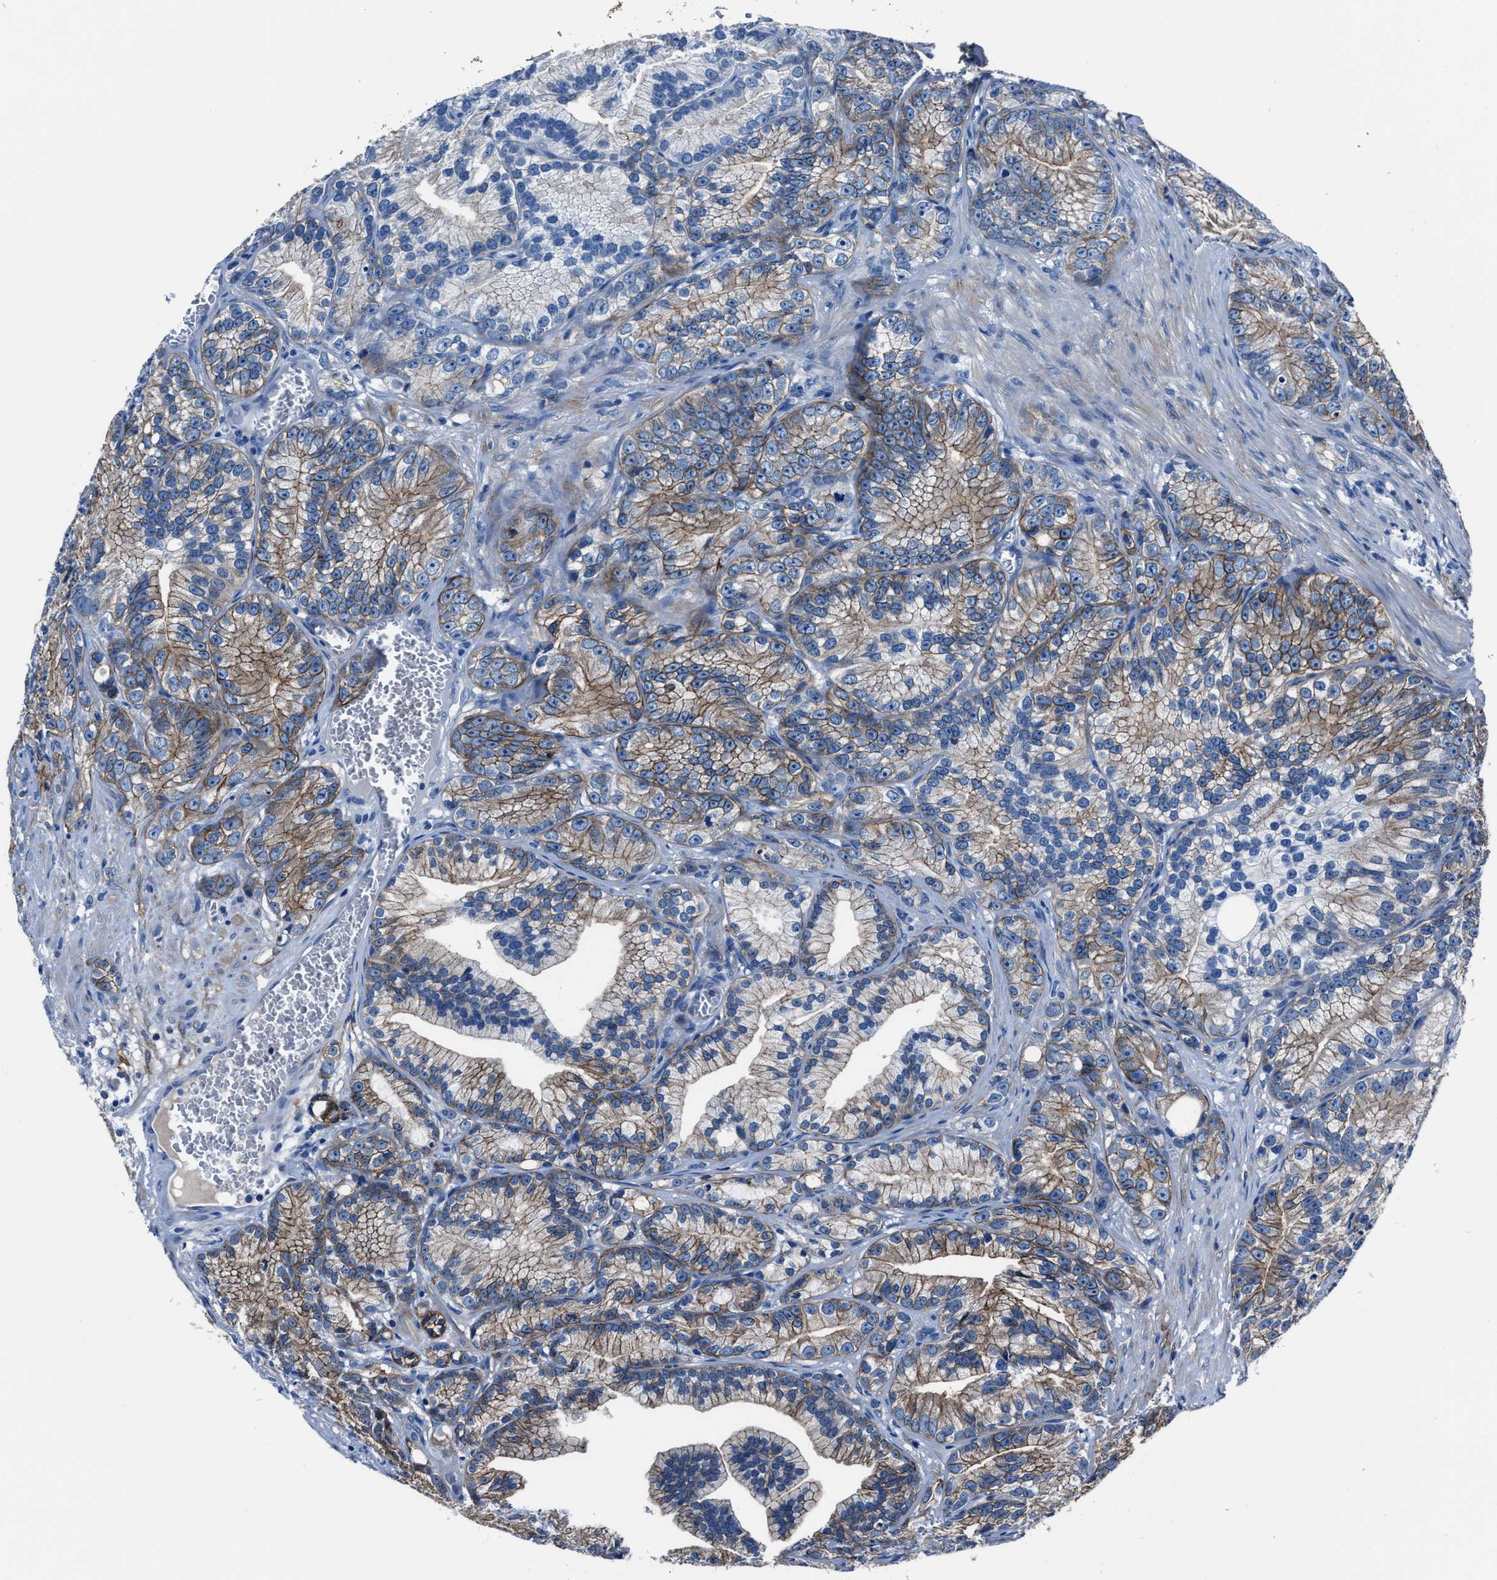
{"staining": {"intensity": "moderate", "quantity": ">75%", "location": "cytoplasmic/membranous"}, "tissue": "prostate cancer", "cell_type": "Tumor cells", "image_type": "cancer", "snomed": [{"axis": "morphology", "description": "Adenocarcinoma, Low grade"}, {"axis": "topography", "description": "Prostate"}], "caption": "This is a histology image of immunohistochemistry staining of low-grade adenocarcinoma (prostate), which shows moderate positivity in the cytoplasmic/membranous of tumor cells.", "gene": "LMO7", "patient": {"sex": "male", "age": 89}}